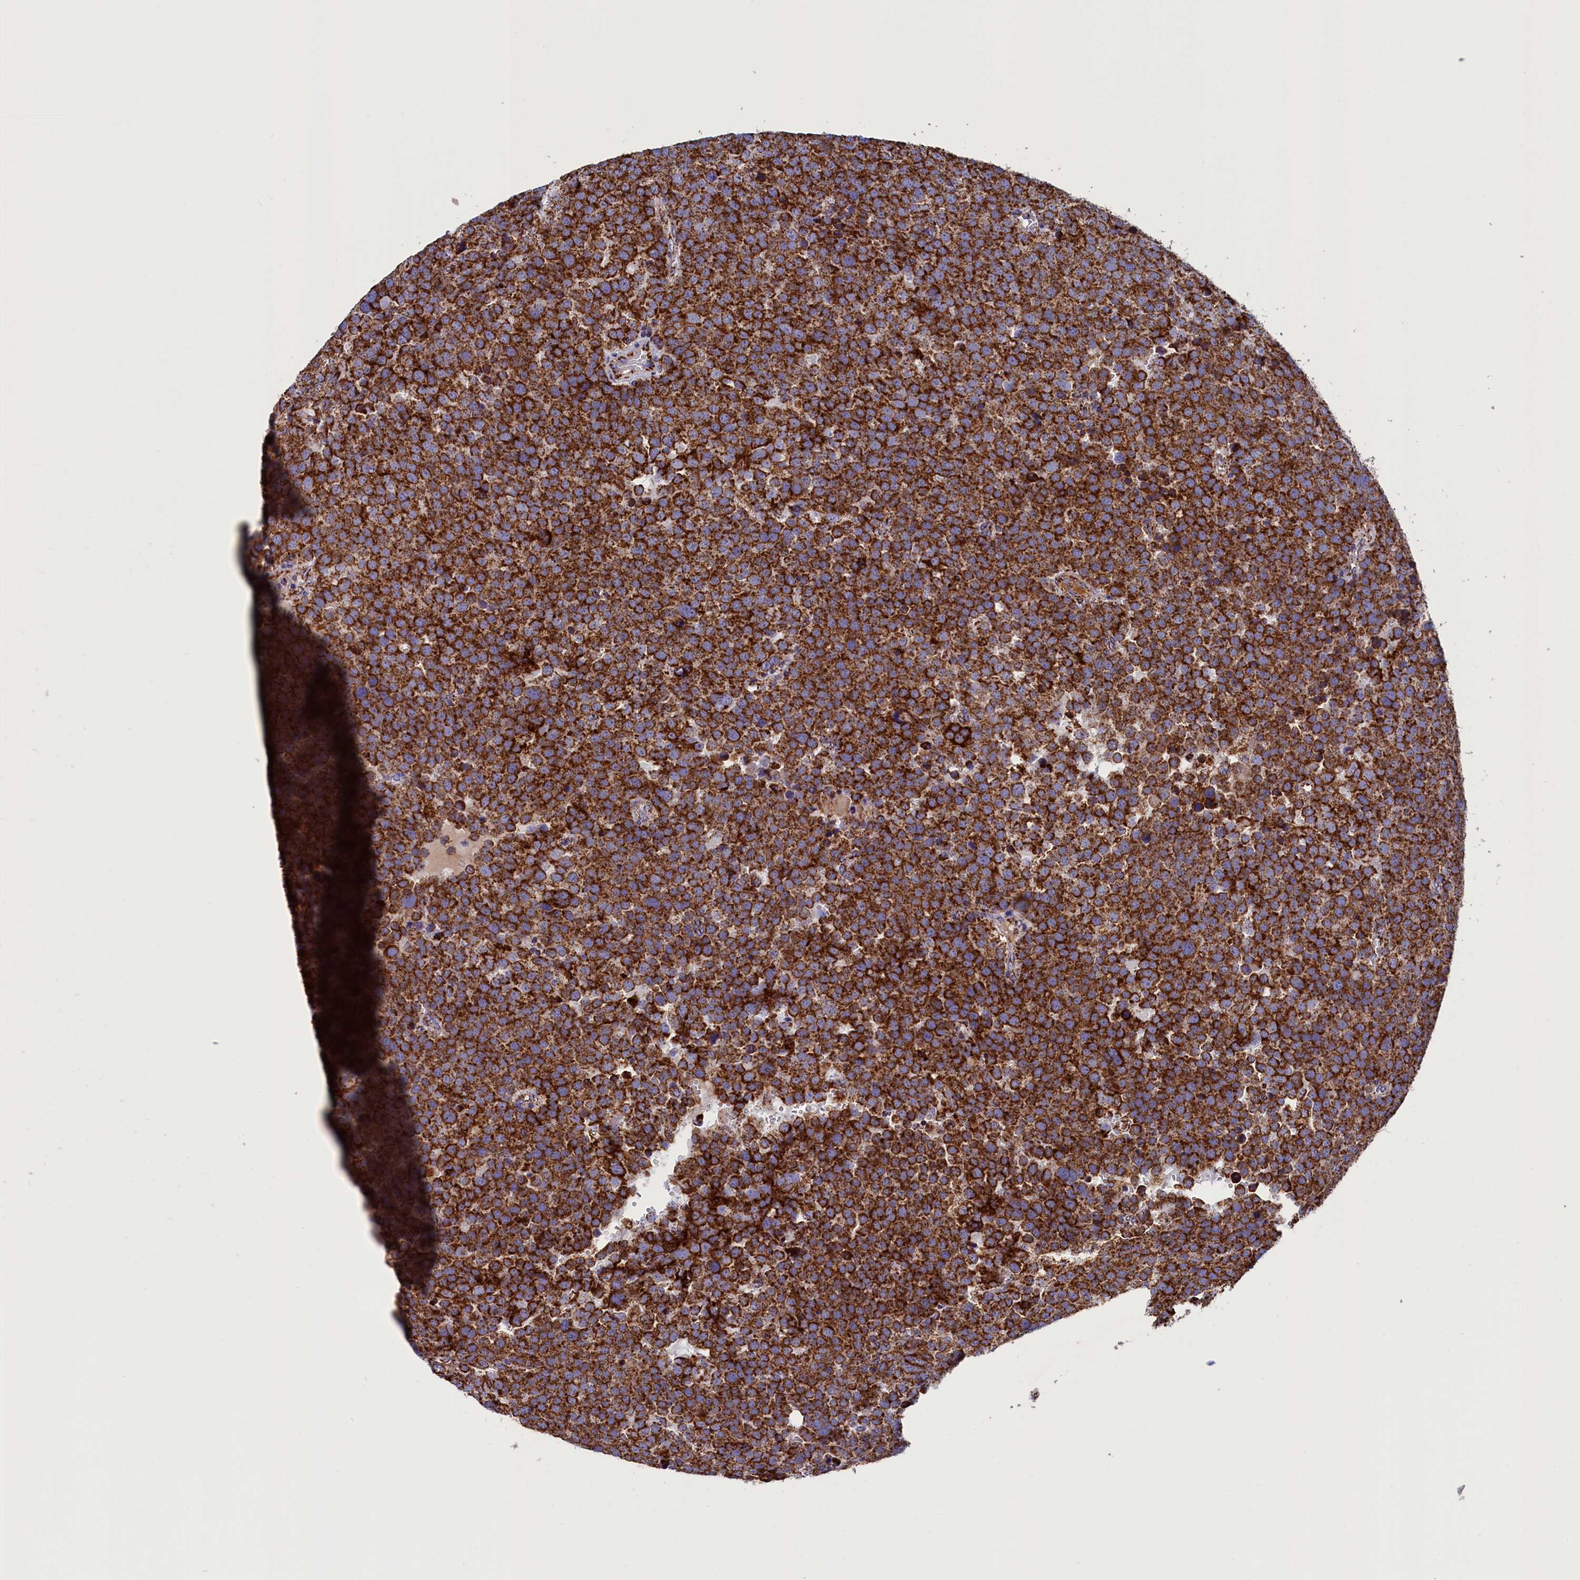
{"staining": {"intensity": "strong", "quantity": ">75%", "location": "cytoplasmic/membranous"}, "tissue": "testis cancer", "cell_type": "Tumor cells", "image_type": "cancer", "snomed": [{"axis": "morphology", "description": "Seminoma, NOS"}, {"axis": "topography", "description": "Testis"}], "caption": "Testis cancer (seminoma) was stained to show a protein in brown. There is high levels of strong cytoplasmic/membranous expression in about >75% of tumor cells.", "gene": "SLC39A3", "patient": {"sex": "male", "age": 71}}